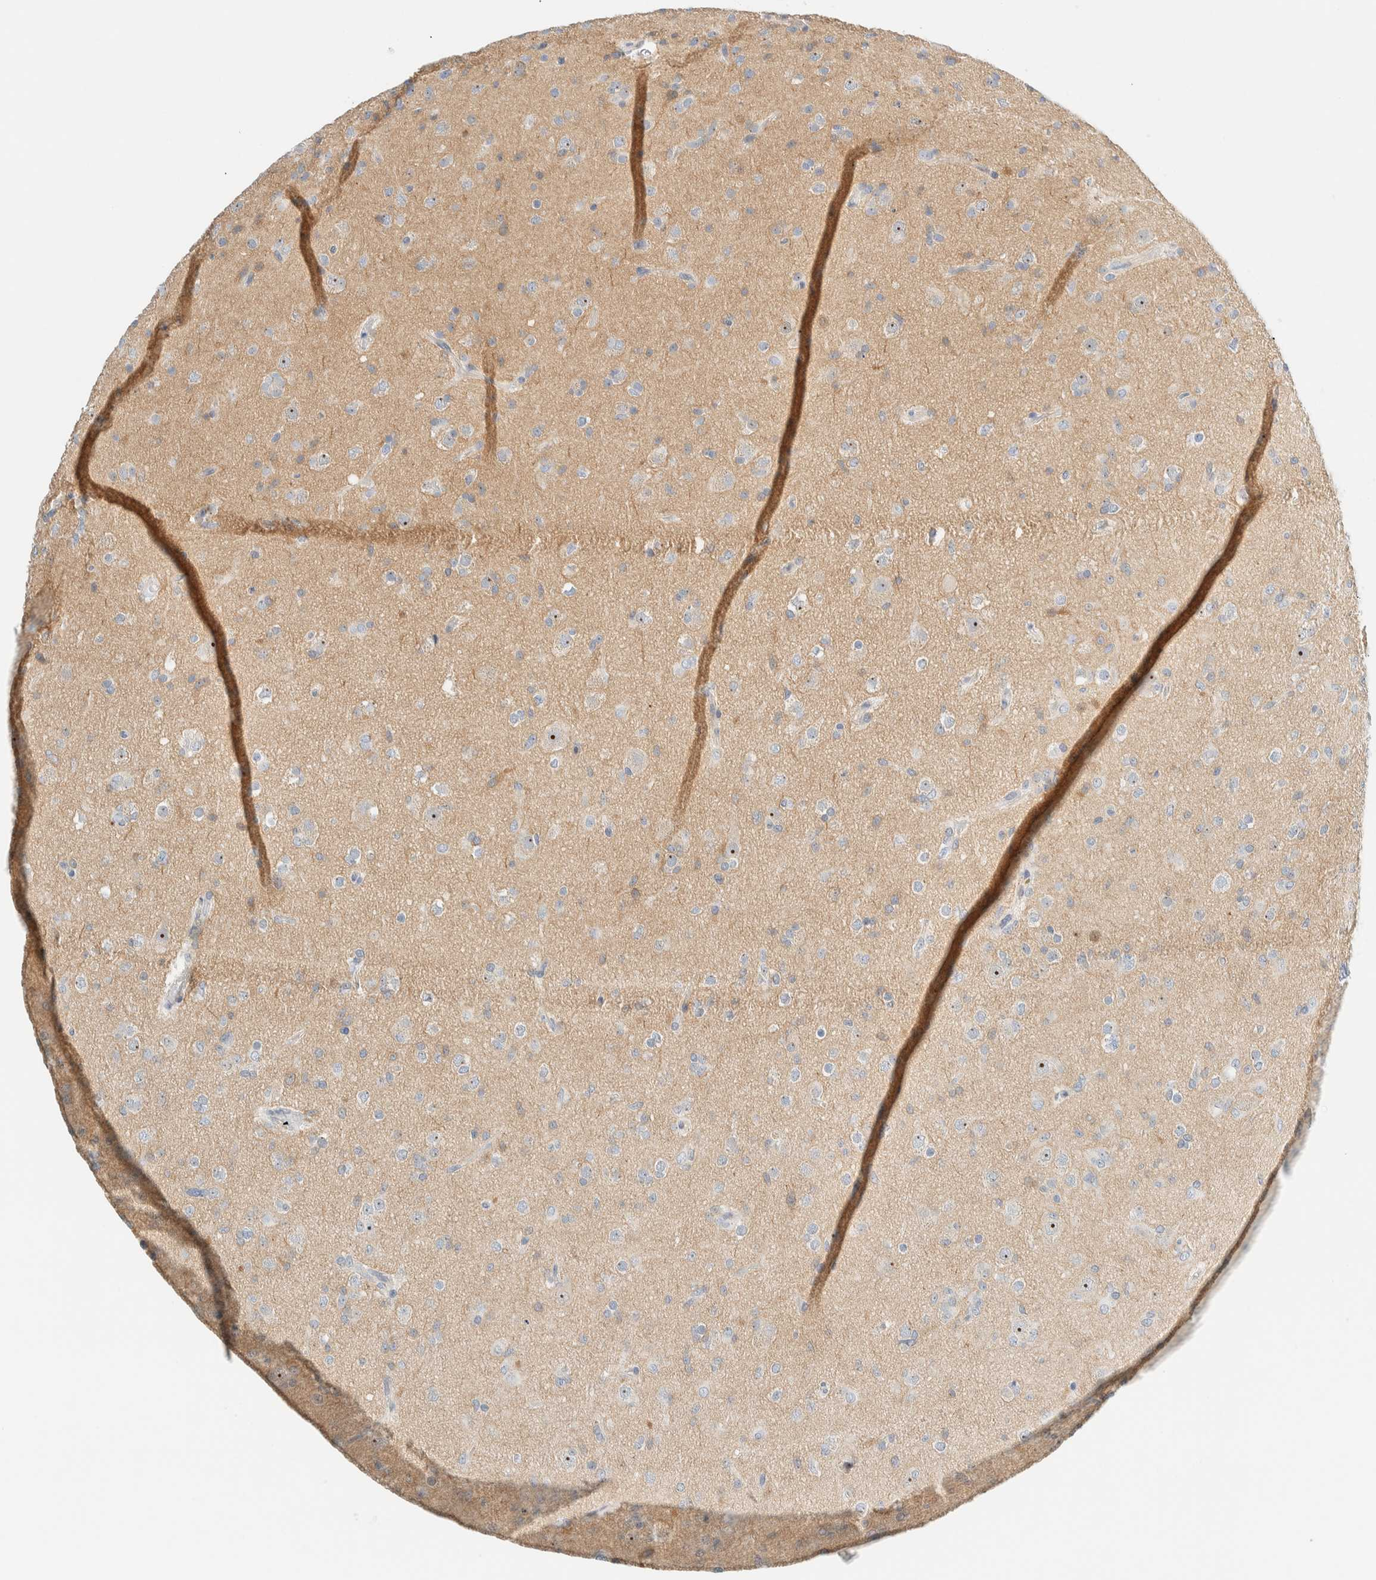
{"staining": {"intensity": "negative", "quantity": "none", "location": "none"}, "tissue": "glioma", "cell_type": "Tumor cells", "image_type": "cancer", "snomed": [{"axis": "morphology", "description": "Glioma, malignant, Low grade"}, {"axis": "topography", "description": "Brain"}], "caption": "IHC micrograph of neoplastic tissue: glioma stained with DAB demonstrates no significant protein positivity in tumor cells. (Immunohistochemistry, brightfield microscopy, high magnification).", "gene": "NDE1", "patient": {"sex": "male", "age": 65}}